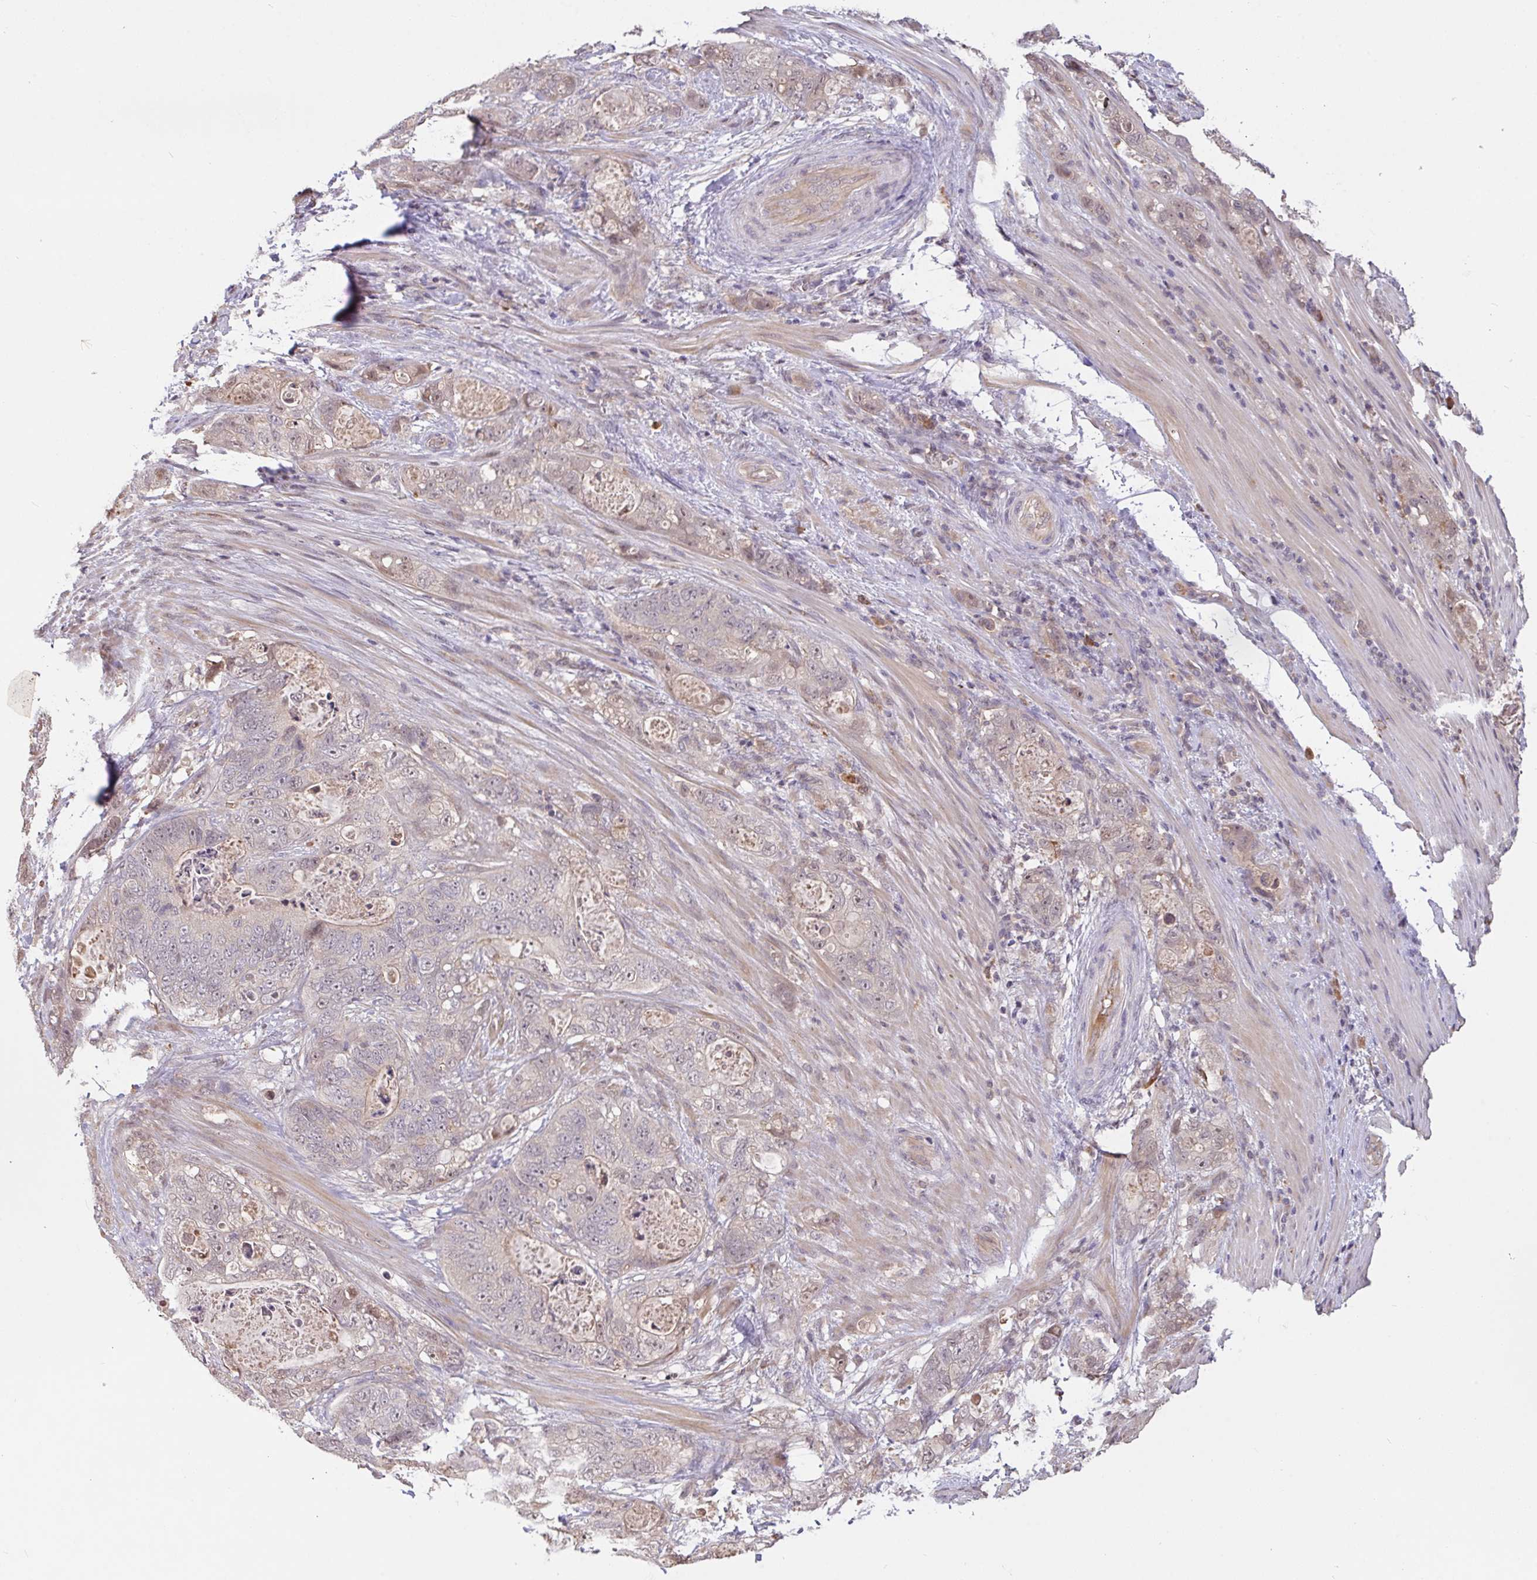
{"staining": {"intensity": "negative", "quantity": "none", "location": "none"}, "tissue": "stomach cancer", "cell_type": "Tumor cells", "image_type": "cancer", "snomed": [{"axis": "morphology", "description": "Normal tissue, NOS"}, {"axis": "morphology", "description": "Adenocarcinoma, NOS"}, {"axis": "topography", "description": "Stomach"}], "caption": "Stomach adenocarcinoma was stained to show a protein in brown. There is no significant expression in tumor cells.", "gene": "FCER1A", "patient": {"sex": "female", "age": 89}}